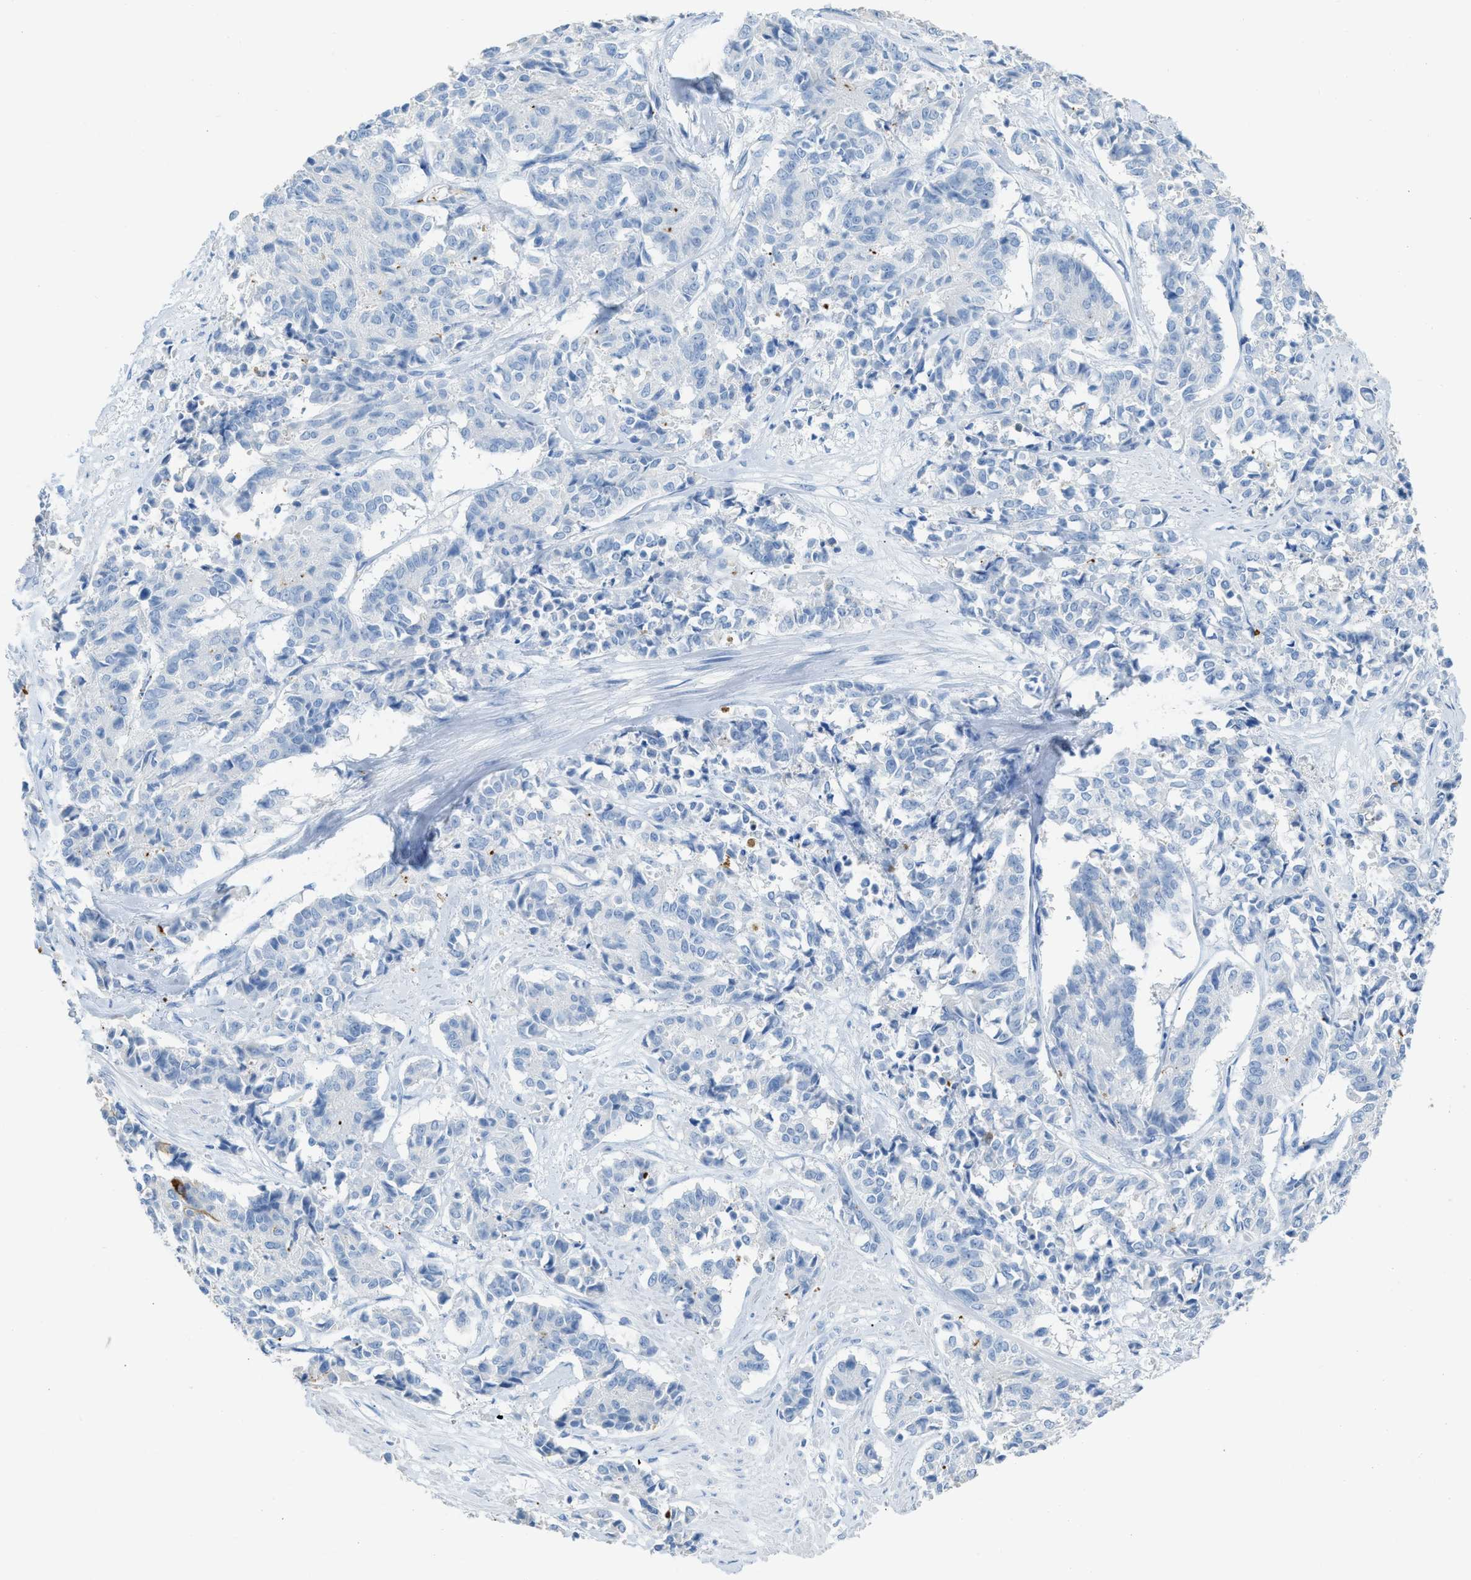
{"staining": {"intensity": "negative", "quantity": "none", "location": "none"}, "tissue": "cervical cancer", "cell_type": "Tumor cells", "image_type": "cancer", "snomed": [{"axis": "morphology", "description": "Squamous cell carcinoma, NOS"}, {"axis": "topography", "description": "Cervix"}], "caption": "Human cervical cancer (squamous cell carcinoma) stained for a protein using IHC displays no staining in tumor cells.", "gene": "FAIM2", "patient": {"sex": "female", "age": 35}}